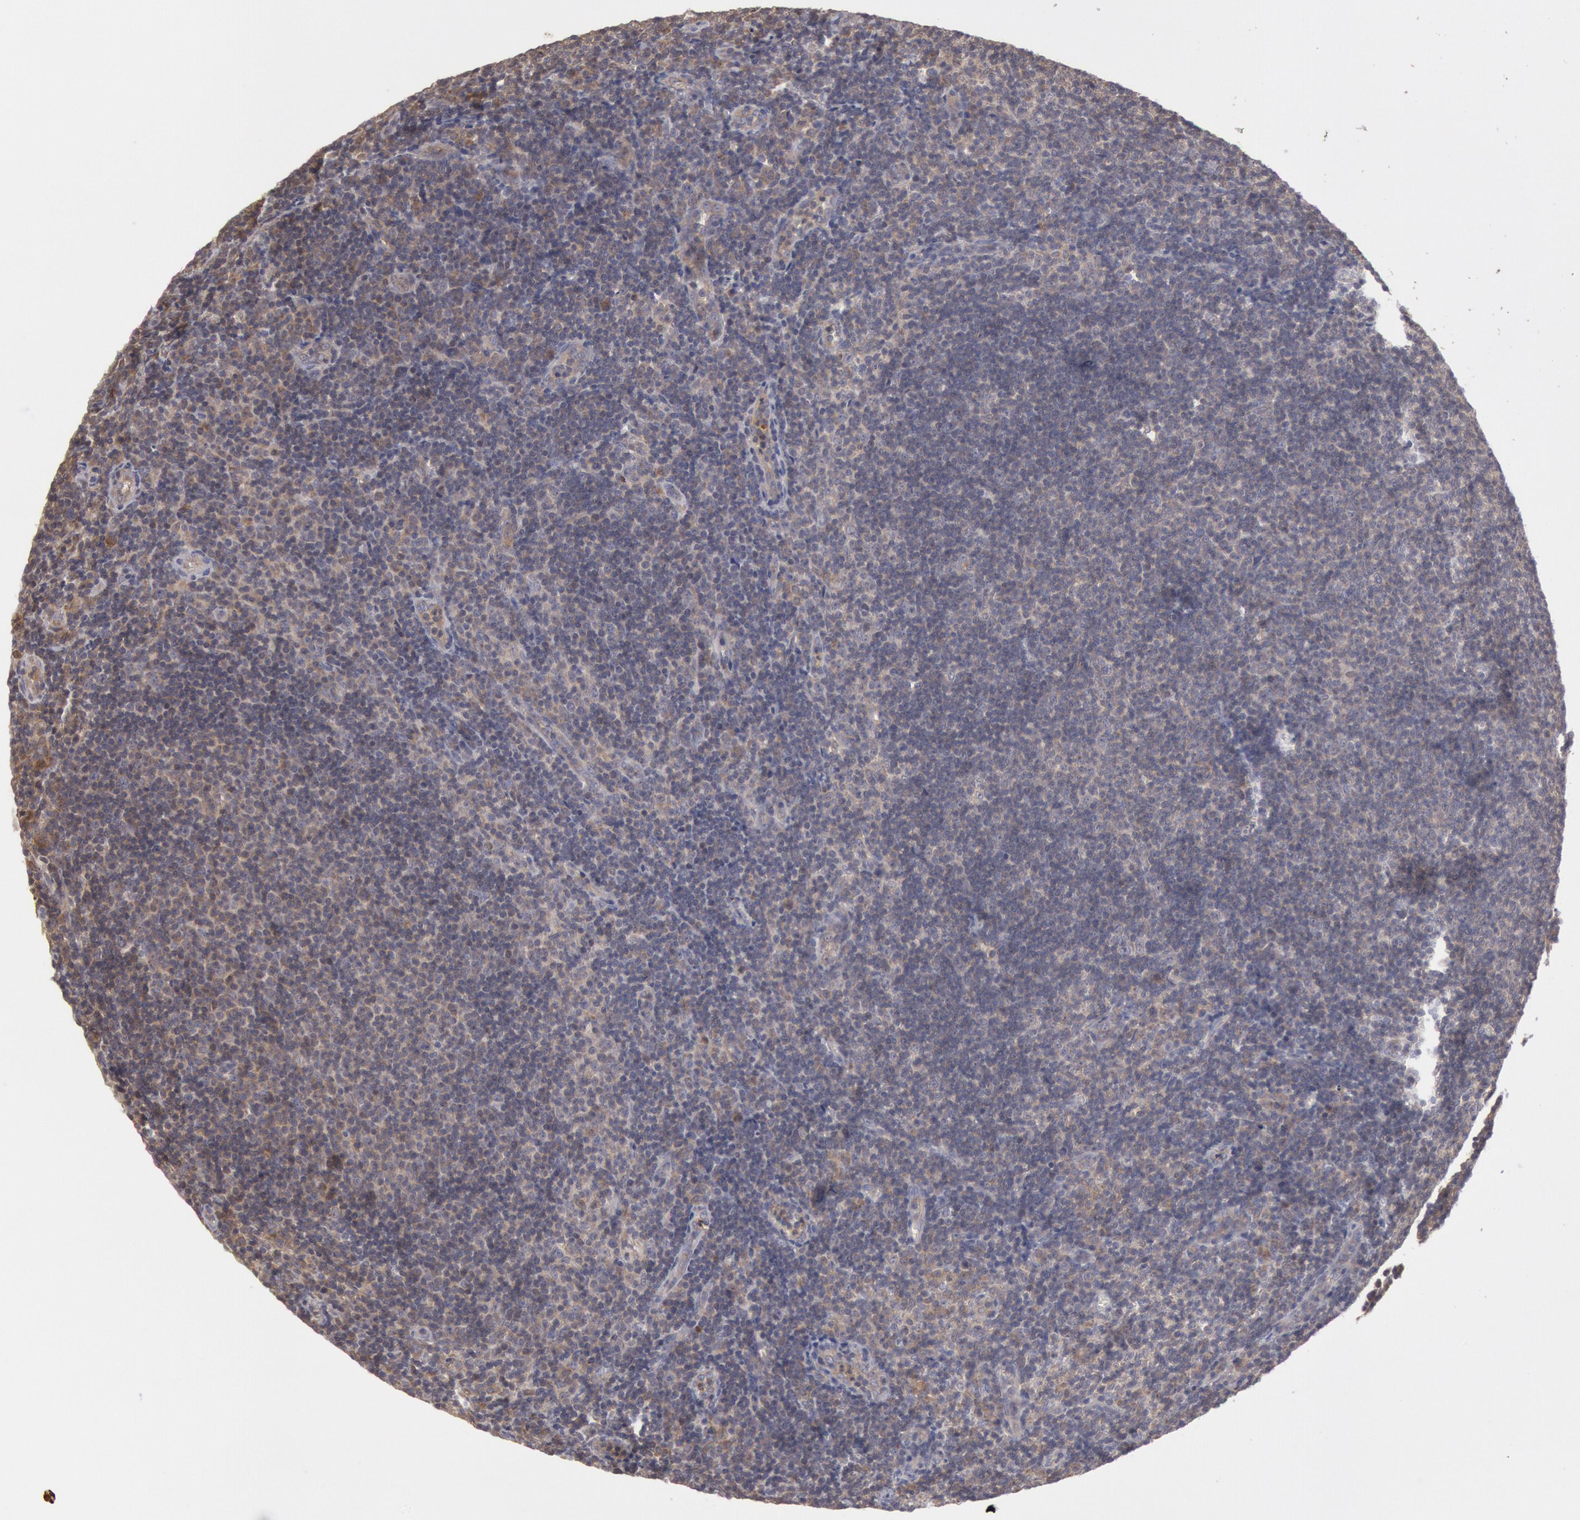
{"staining": {"intensity": "weak", "quantity": "25%-75%", "location": "cytoplasmic/membranous"}, "tissue": "lymphoma", "cell_type": "Tumor cells", "image_type": "cancer", "snomed": [{"axis": "morphology", "description": "Malignant lymphoma, non-Hodgkin's type, Low grade"}, {"axis": "topography", "description": "Lymph node"}], "caption": "IHC staining of lymphoma, which demonstrates low levels of weak cytoplasmic/membranous positivity in about 25%-75% of tumor cells indicating weak cytoplasmic/membranous protein staining. The staining was performed using DAB (brown) for protein detection and nuclei were counterstained in hematoxylin (blue).", "gene": "PLA2G6", "patient": {"sex": "male", "age": 49}}